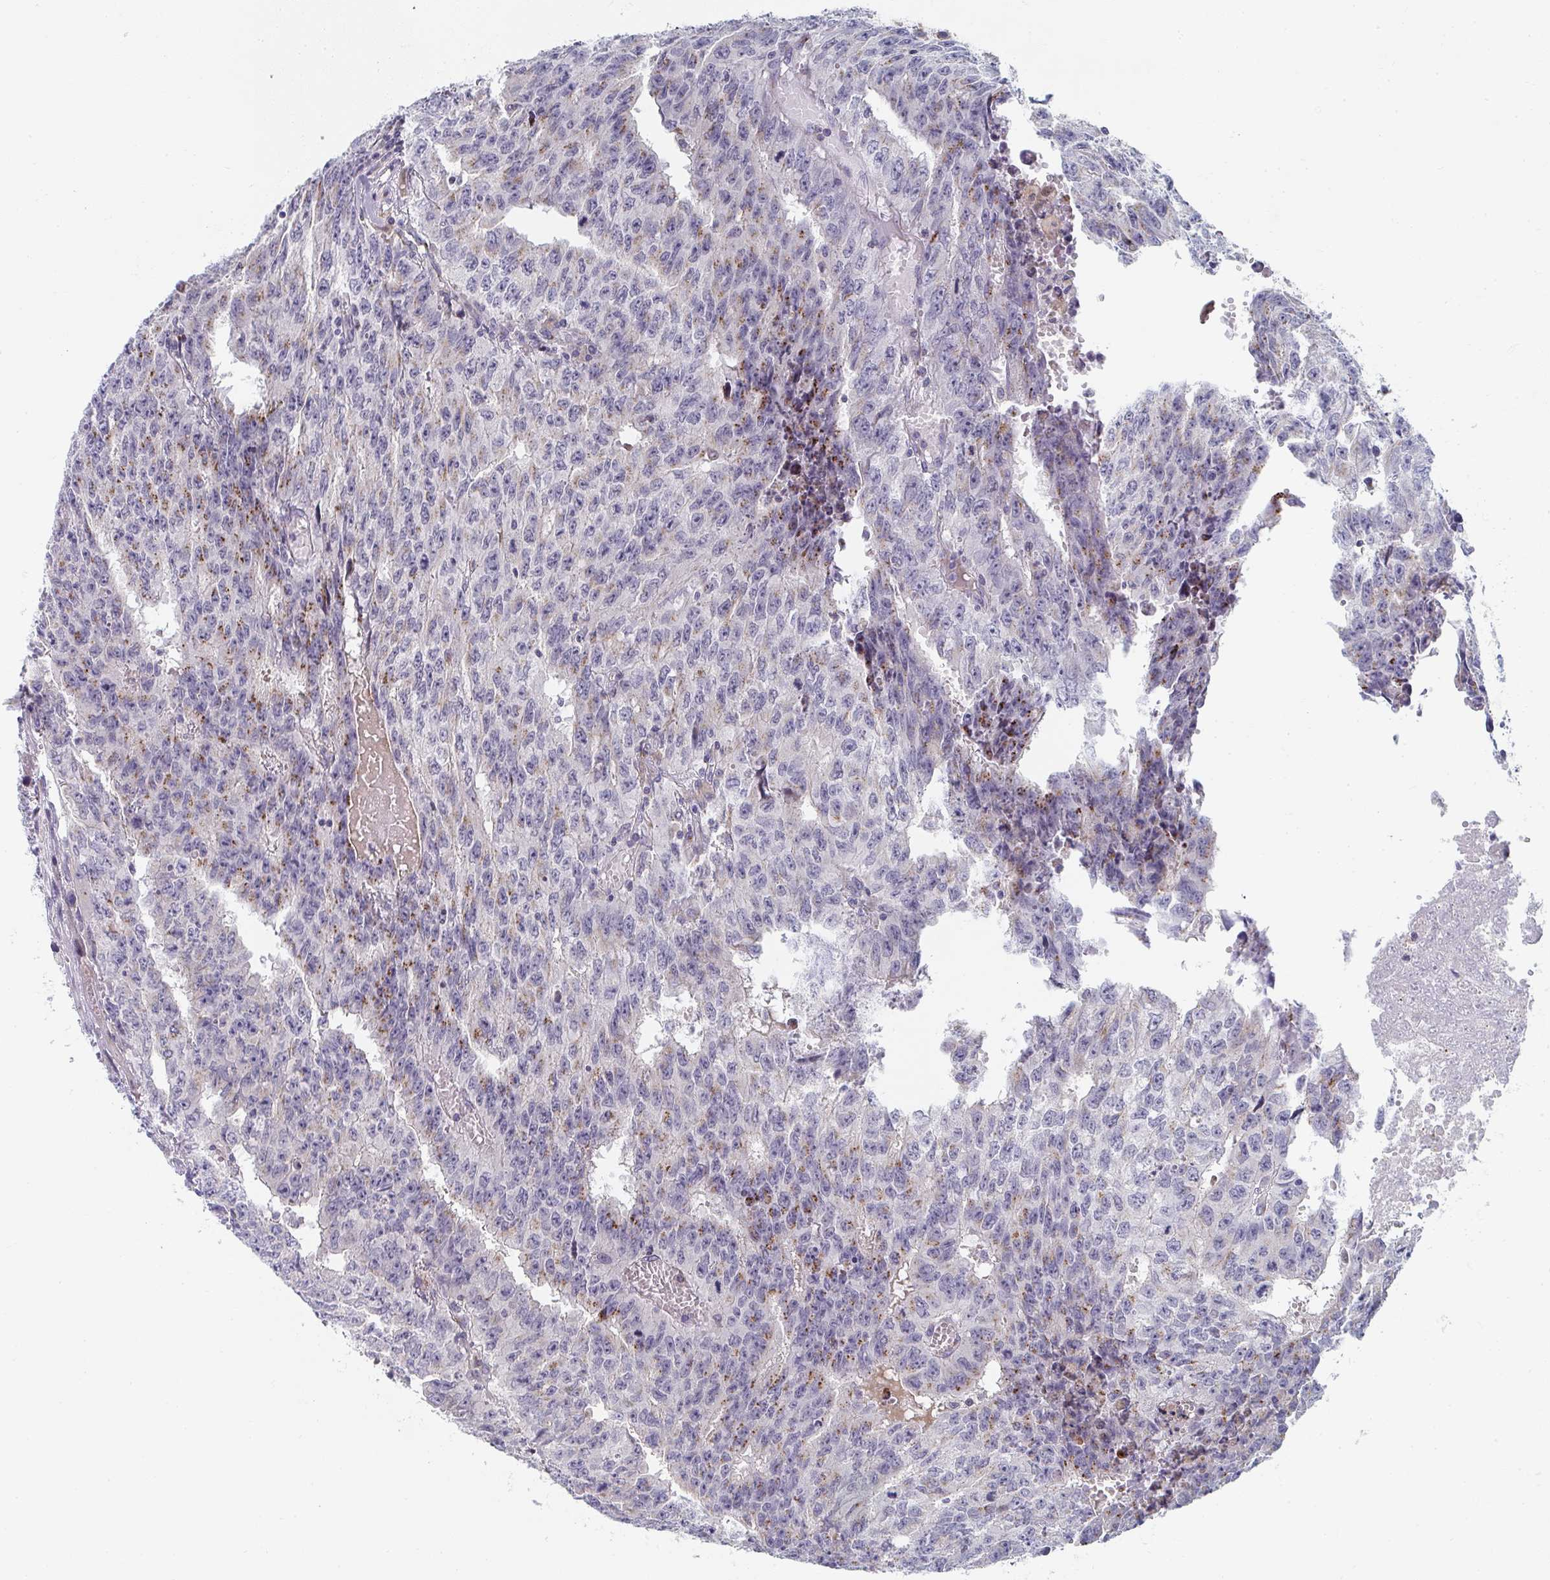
{"staining": {"intensity": "moderate", "quantity": "25%-75%", "location": "cytoplasmic/membranous"}, "tissue": "testis cancer", "cell_type": "Tumor cells", "image_type": "cancer", "snomed": [{"axis": "morphology", "description": "Carcinoma, Embryonal, NOS"}, {"axis": "morphology", "description": "Teratoma, malignant, NOS"}, {"axis": "topography", "description": "Testis"}], "caption": "Immunohistochemistry histopathology image of neoplastic tissue: human testis cancer stained using immunohistochemistry (IHC) exhibits medium levels of moderate protein expression localized specifically in the cytoplasmic/membranous of tumor cells, appearing as a cytoplasmic/membranous brown color.", "gene": "PSMG1", "patient": {"sex": "male", "age": 24}}